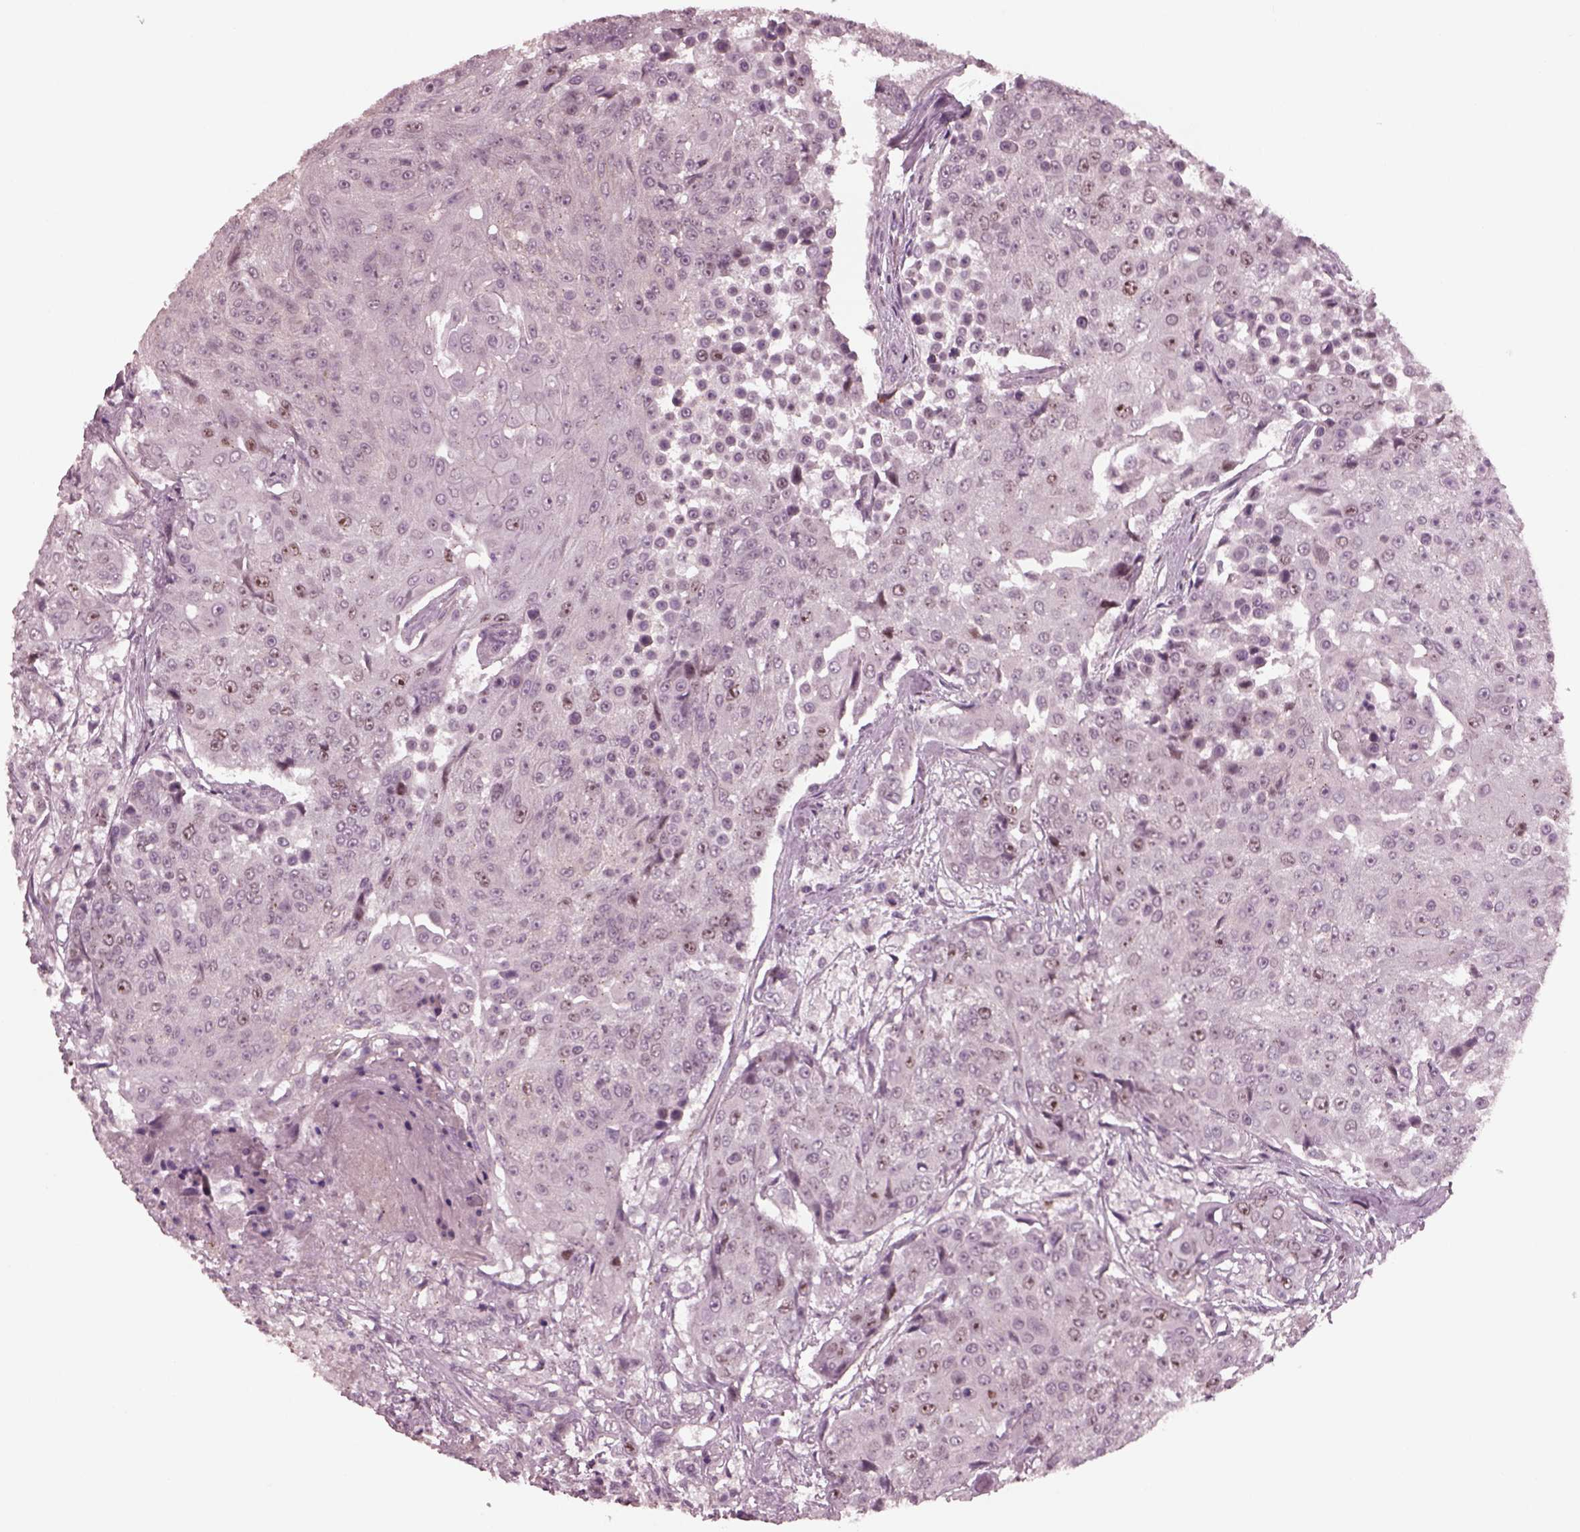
{"staining": {"intensity": "negative", "quantity": "none", "location": "none"}, "tissue": "urothelial cancer", "cell_type": "Tumor cells", "image_type": "cancer", "snomed": [{"axis": "morphology", "description": "Urothelial carcinoma, High grade"}, {"axis": "topography", "description": "Urinary bladder"}], "caption": "Urothelial cancer stained for a protein using IHC exhibits no positivity tumor cells.", "gene": "SAXO1", "patient": {"sex": "female", "age": 63}}